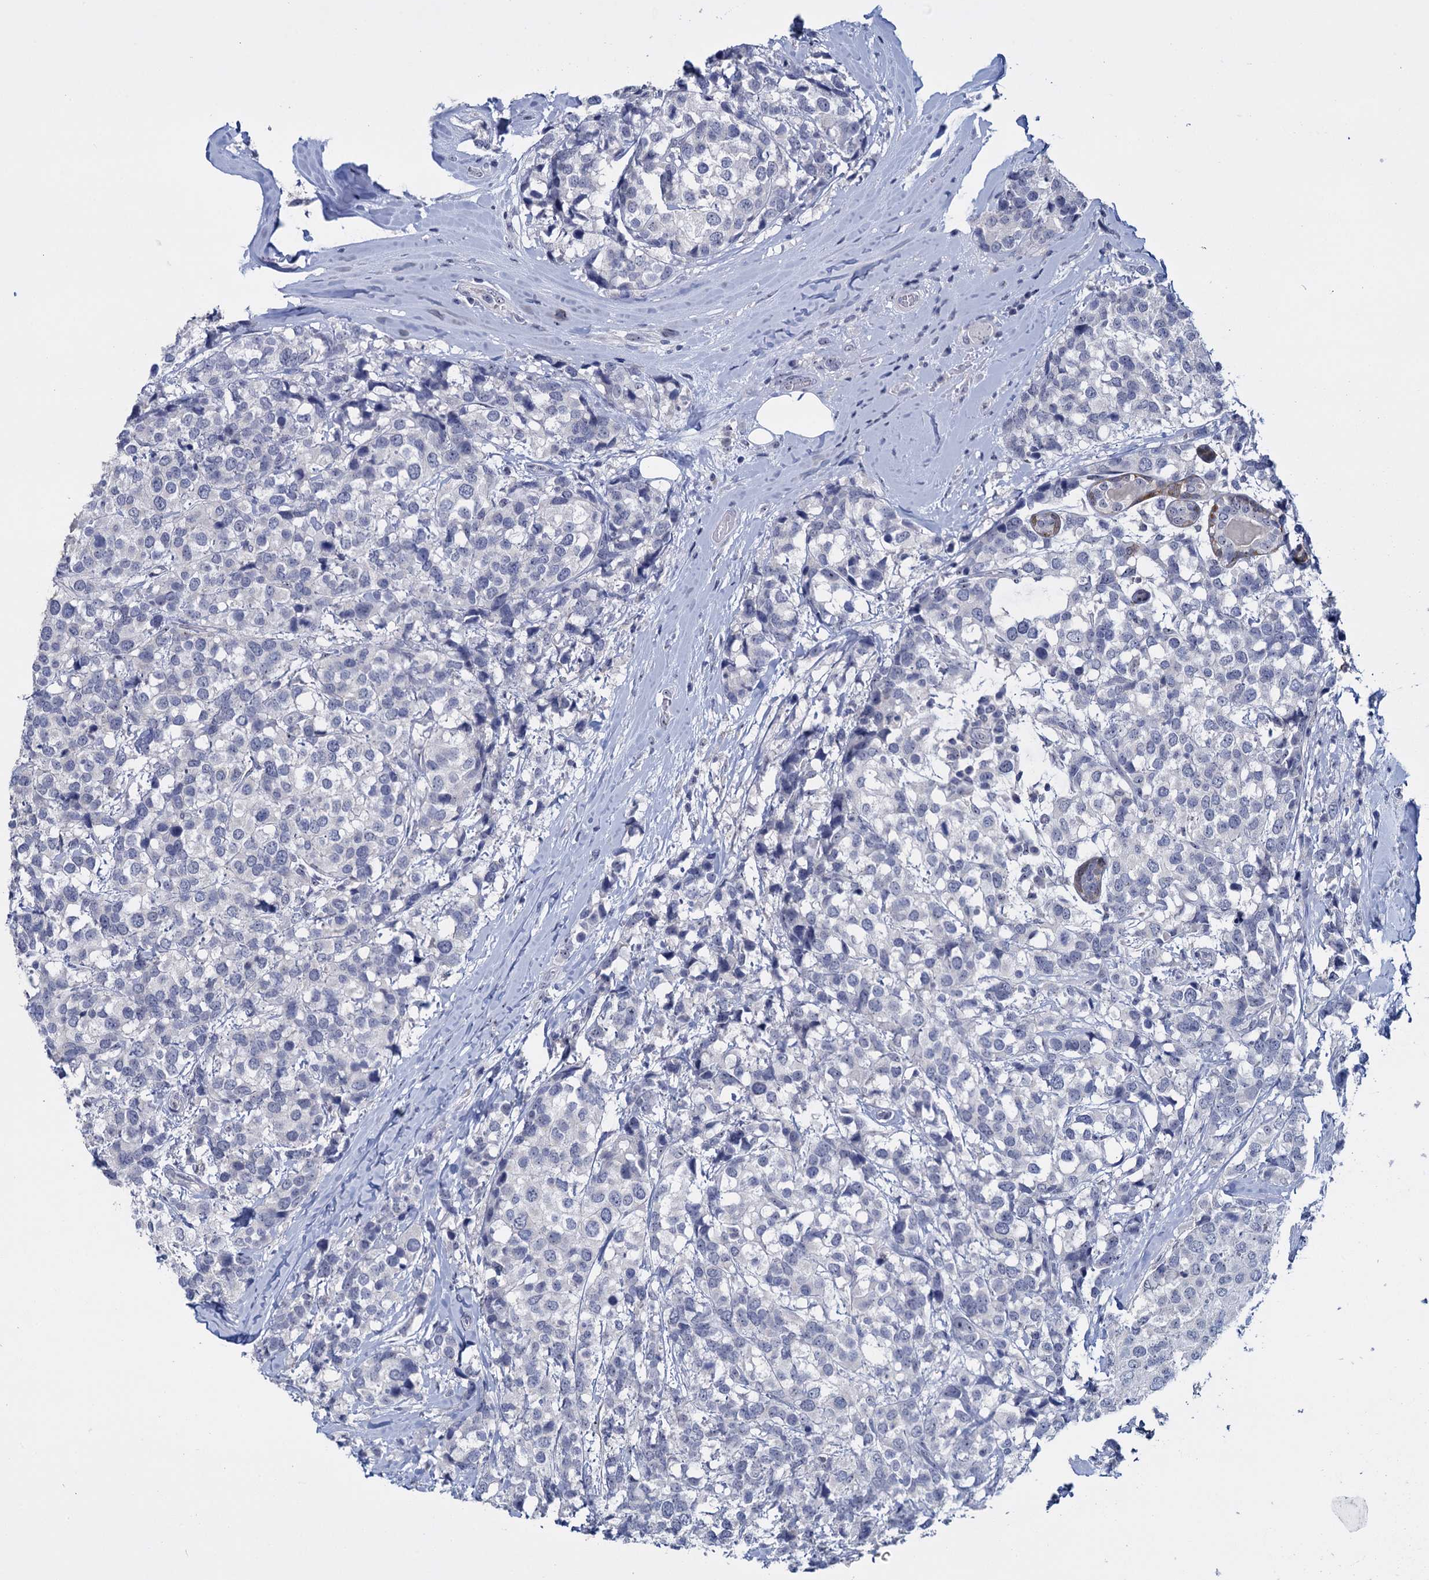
{"staining": {"intensity": "negative", "quantity": "none", "location": "none"}, "tissue": "breast cancer", "cell_type": "Tumor cells", "image_type": "cancer", "snomed": [{"axis": "morphology", "description": "Lobular carcinoma"}, {"axis": "topography", "description": "Breast"}], "caption": "Immunohistochemistry of human breast cancer (lobular carcinoma) exhibits no positivity in tumor cells. Brightfield microscopy of immunohistochemistry (IHC) stained with DAB (3,3'-diaminobenzidine) (brown) and hematoxylin (blue), captured at high magnification.", "gene": "SFN", "patient": {"sex": "female", "age": 59}}